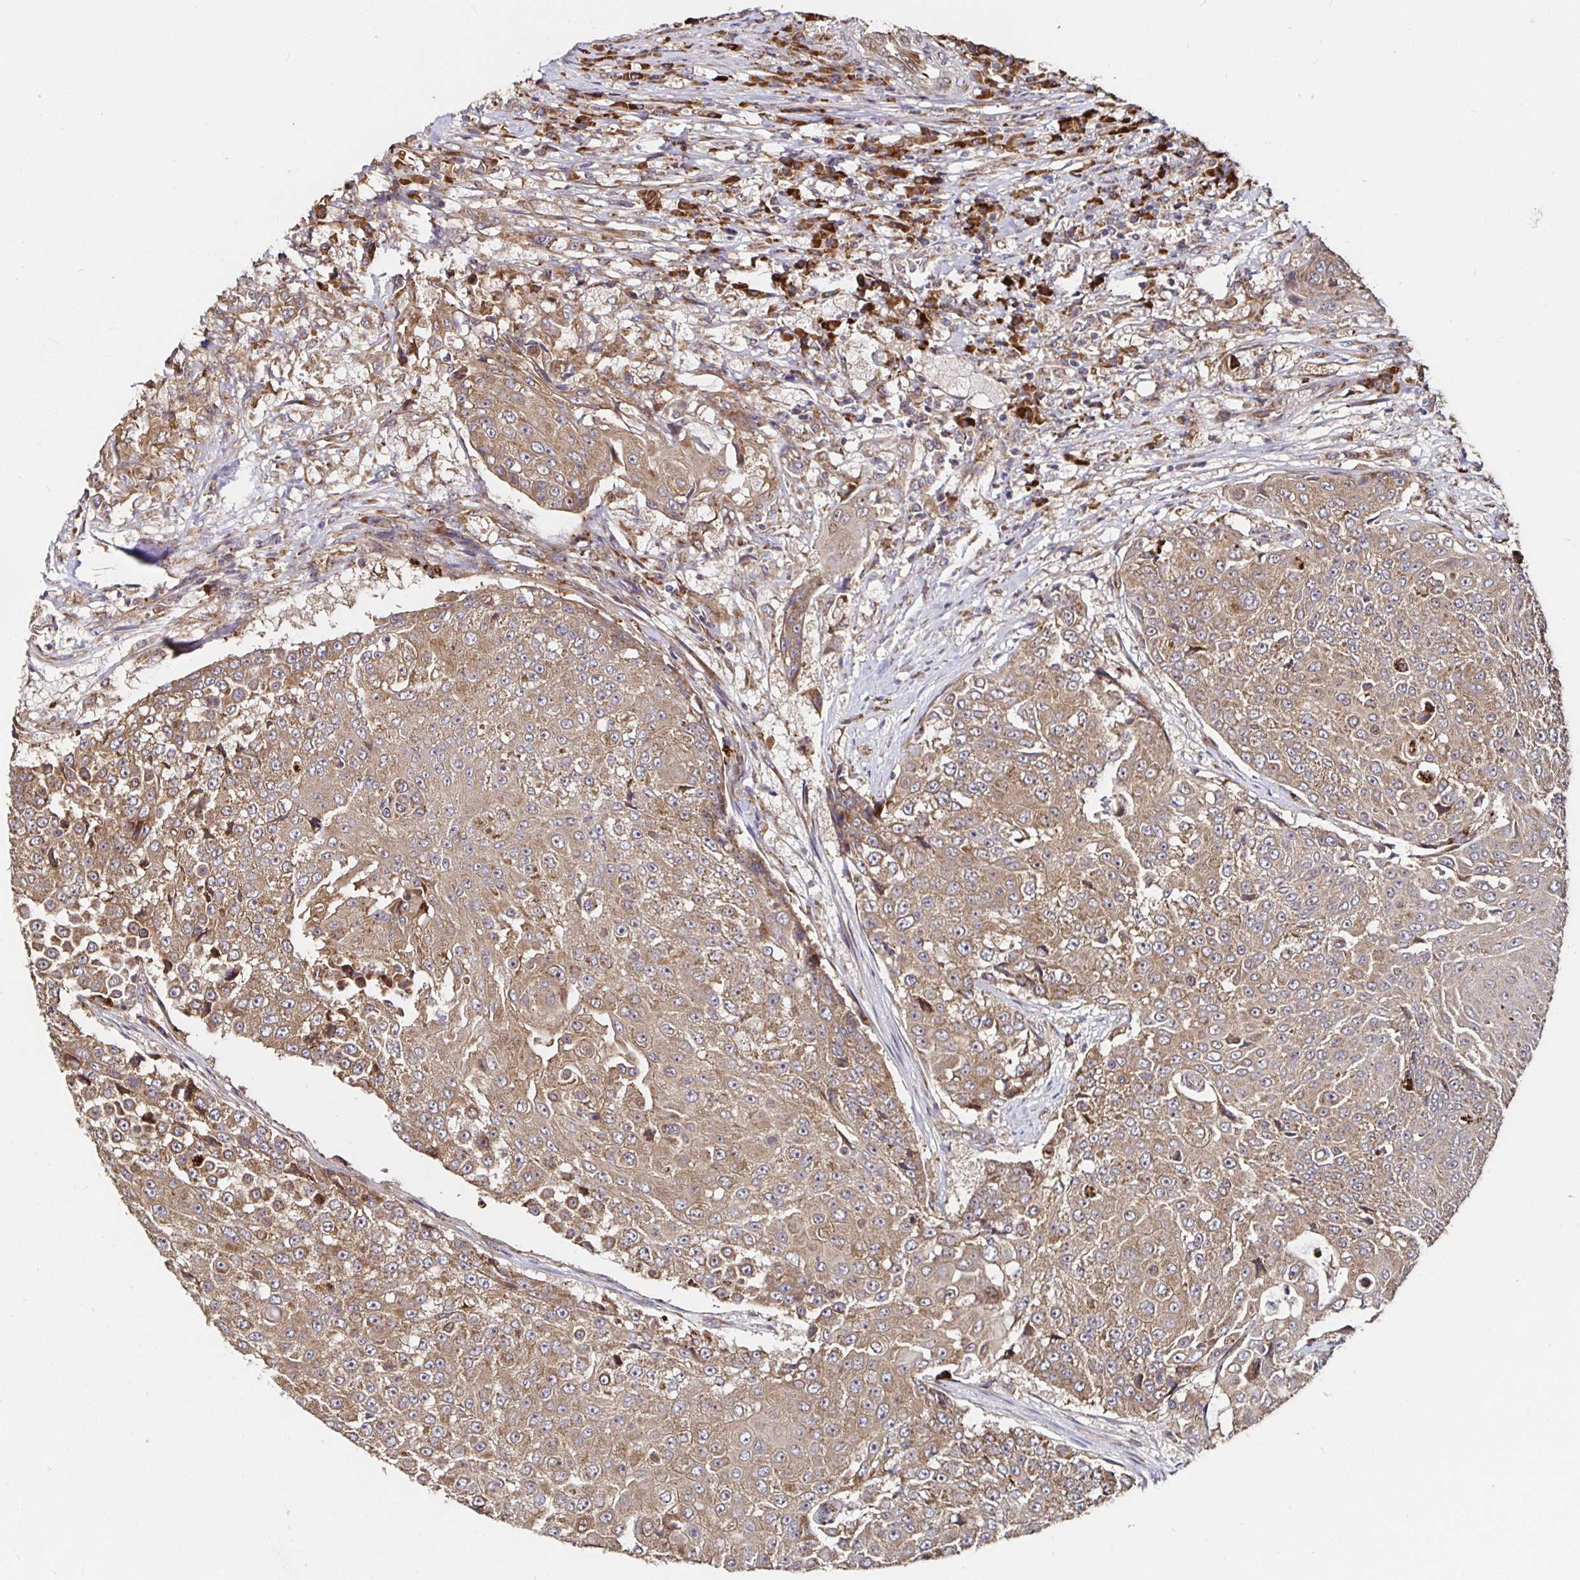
{"staining": {"intensity": "weak", "quantity": ">75%", "location": "cytoplasmic/membranous"}, "tissue": "urothelial cancer", "cell_type": "Tumor cells", "image_type": "cancer", "snomed": [{"axis": "morphology", "description": "Urothelial carcinoma, High grade"}, {"axis": "topography", "description": "Urinary bladder"}], "caption": "A histopathology image of urothelial cancer stained for a protein reveals weak cytoplasmic/membranous brown staining in tumor cells.", "gene": "MLST8", "patient": {"sex": "female", "age": 63}}